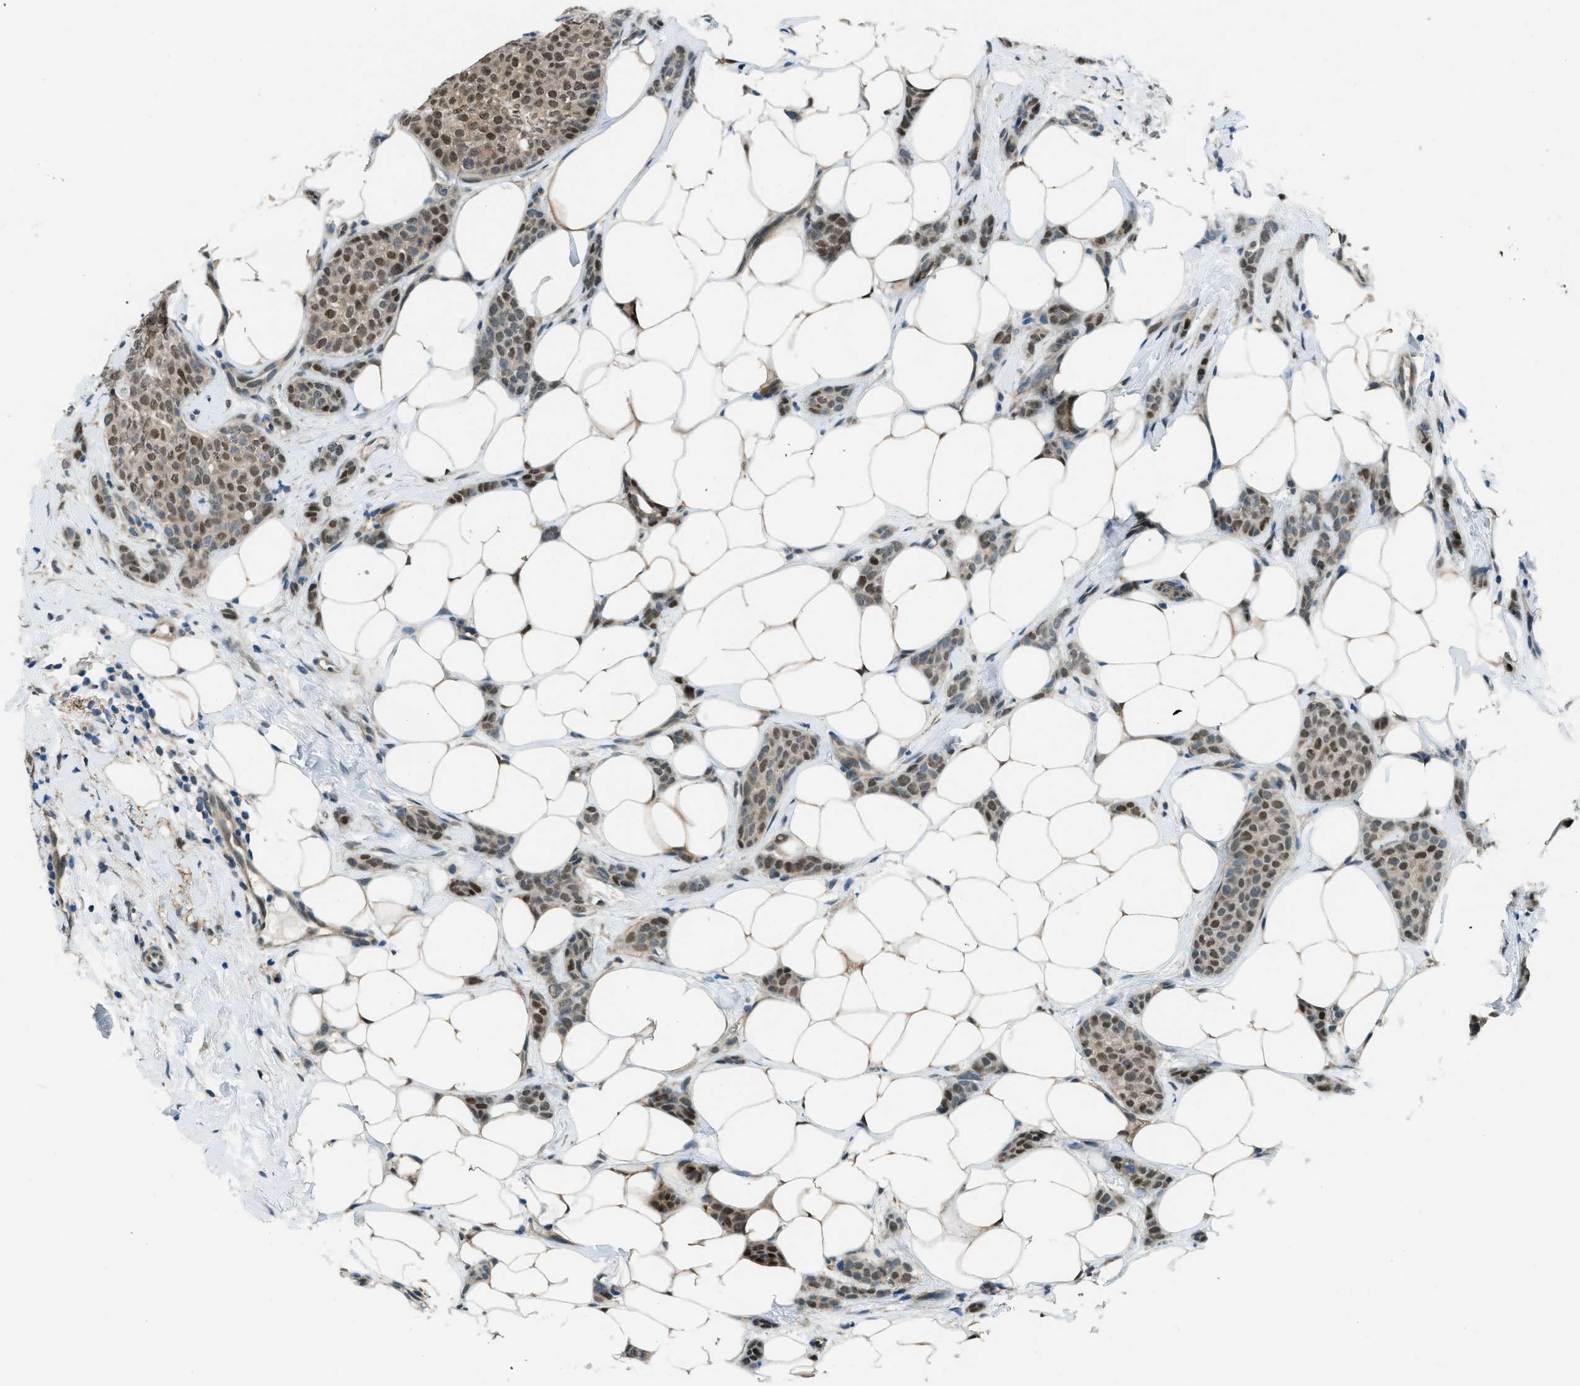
{"staining": {"intensity": "moderate", "quantity": ">75%", "location": "cytoplasmic/membranous,nuclear"}, "tissue": "breast cancer", "cell_type": "Tumor cells", "image_type": "cancer", "snomed": [{"axis": "morphology", "description": "Lobular carcinoma"}, {"axis": "topography", "description": "Skin"}, {"axis": "topography", "description": "Breast"}], "caption": "Immunohistochemistry (DAB (3,3'-diaminobenzidine)) staining of breast cancer demonstrates moderate cytoplasmic/membranous and nuclear protein expression in approximately >75% of tumor cells.", "gene": "NPEPL1", "patient": {"sex": "female", "age": 46}}